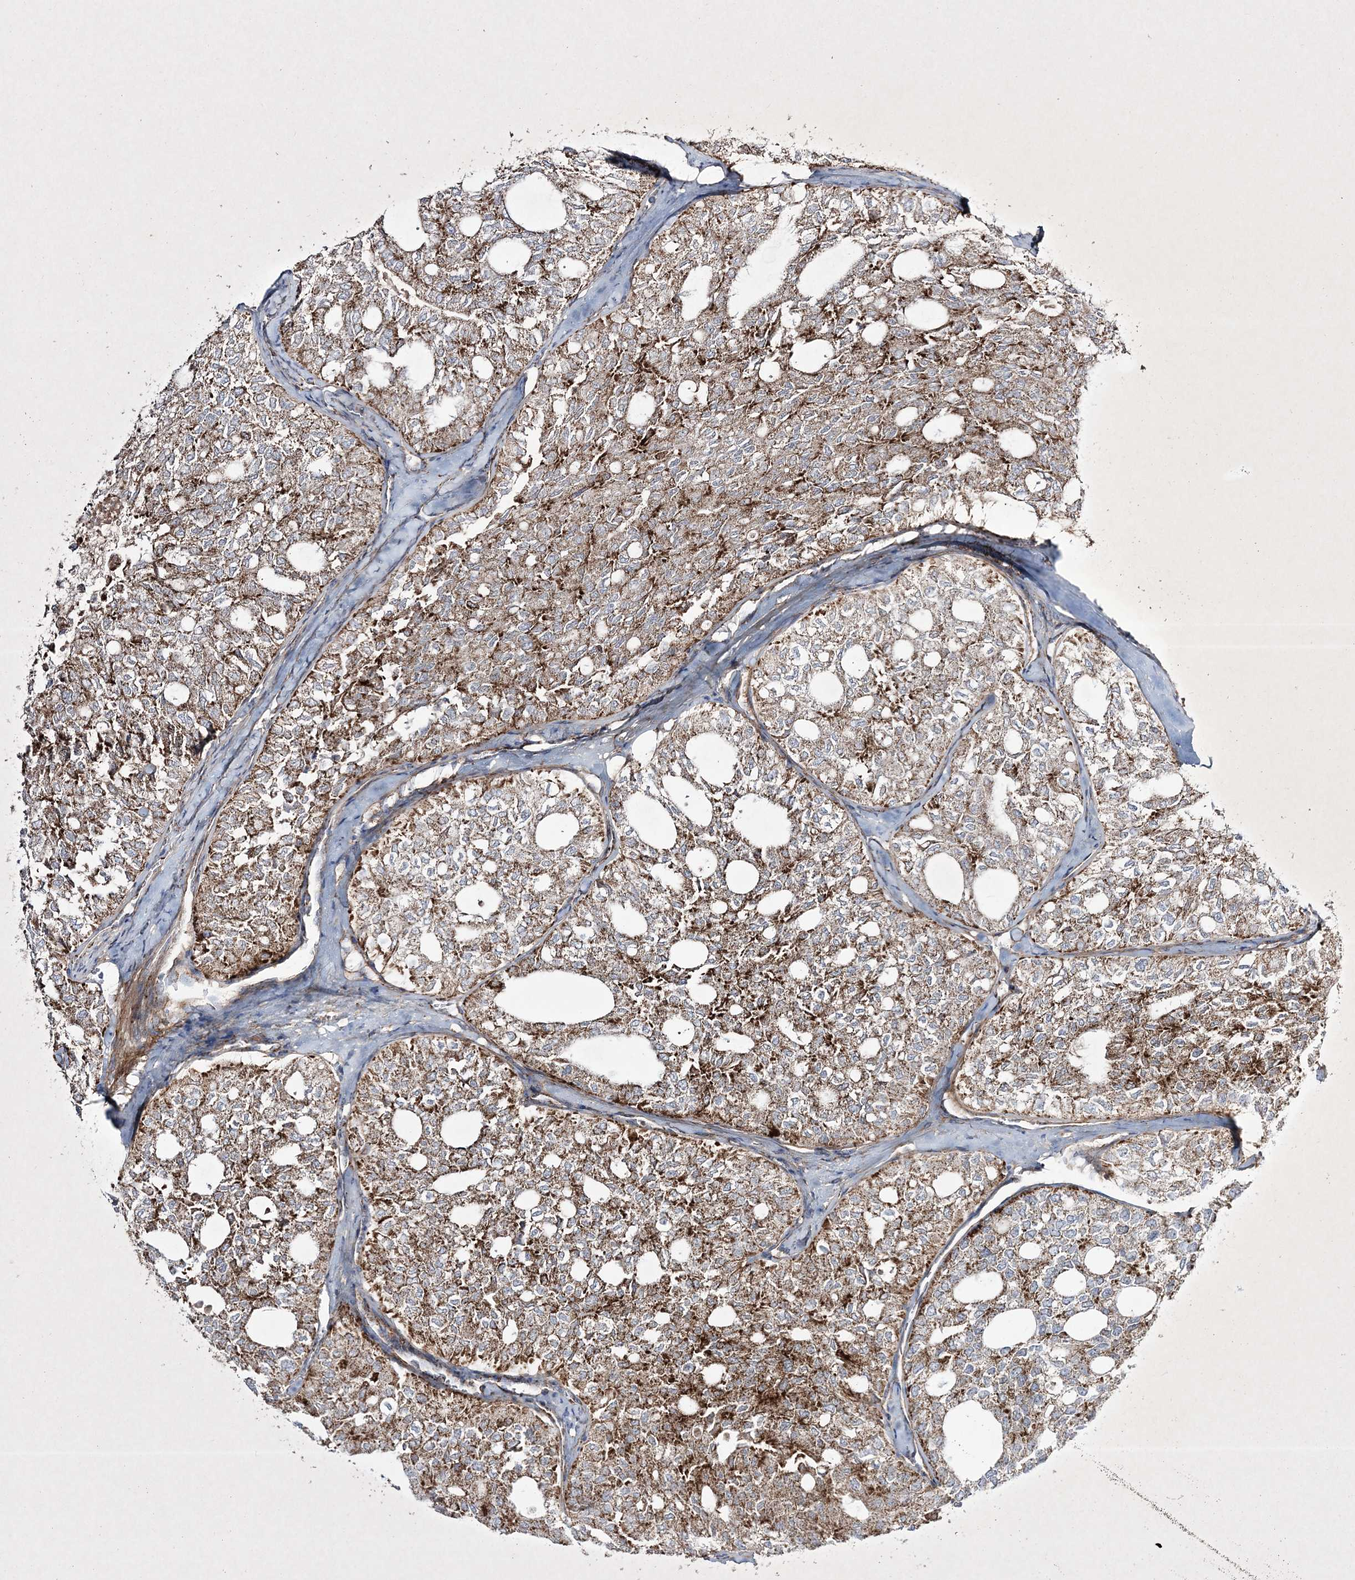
{"staining": {"intensity": "moderate", "quantity": ">75%", "location": "cytoplasmic/membranous"}, "tissue": "thyroid cancer", "cell_type": "Tumor cells", "image_type": "cancer", "snomed": [{"axis": "morphology", "description": "Follicular adenoma carcinoma, NOS"}, {"axis": "topography", "description": "Thyroid gland"}], "caption": "IHC histopathology image of neoplastic tissue: thyroid cancer (follicular adenoma carcinoma) stained using IHC shows medium levels of moderate protein expression localized specifically in the cytoplasmic/membranous of tumor cells, appearing as a cytoplasmic/membranous brown color.", "gene": "RICTOR", "patient": {"sex": "male", "age": 75}}